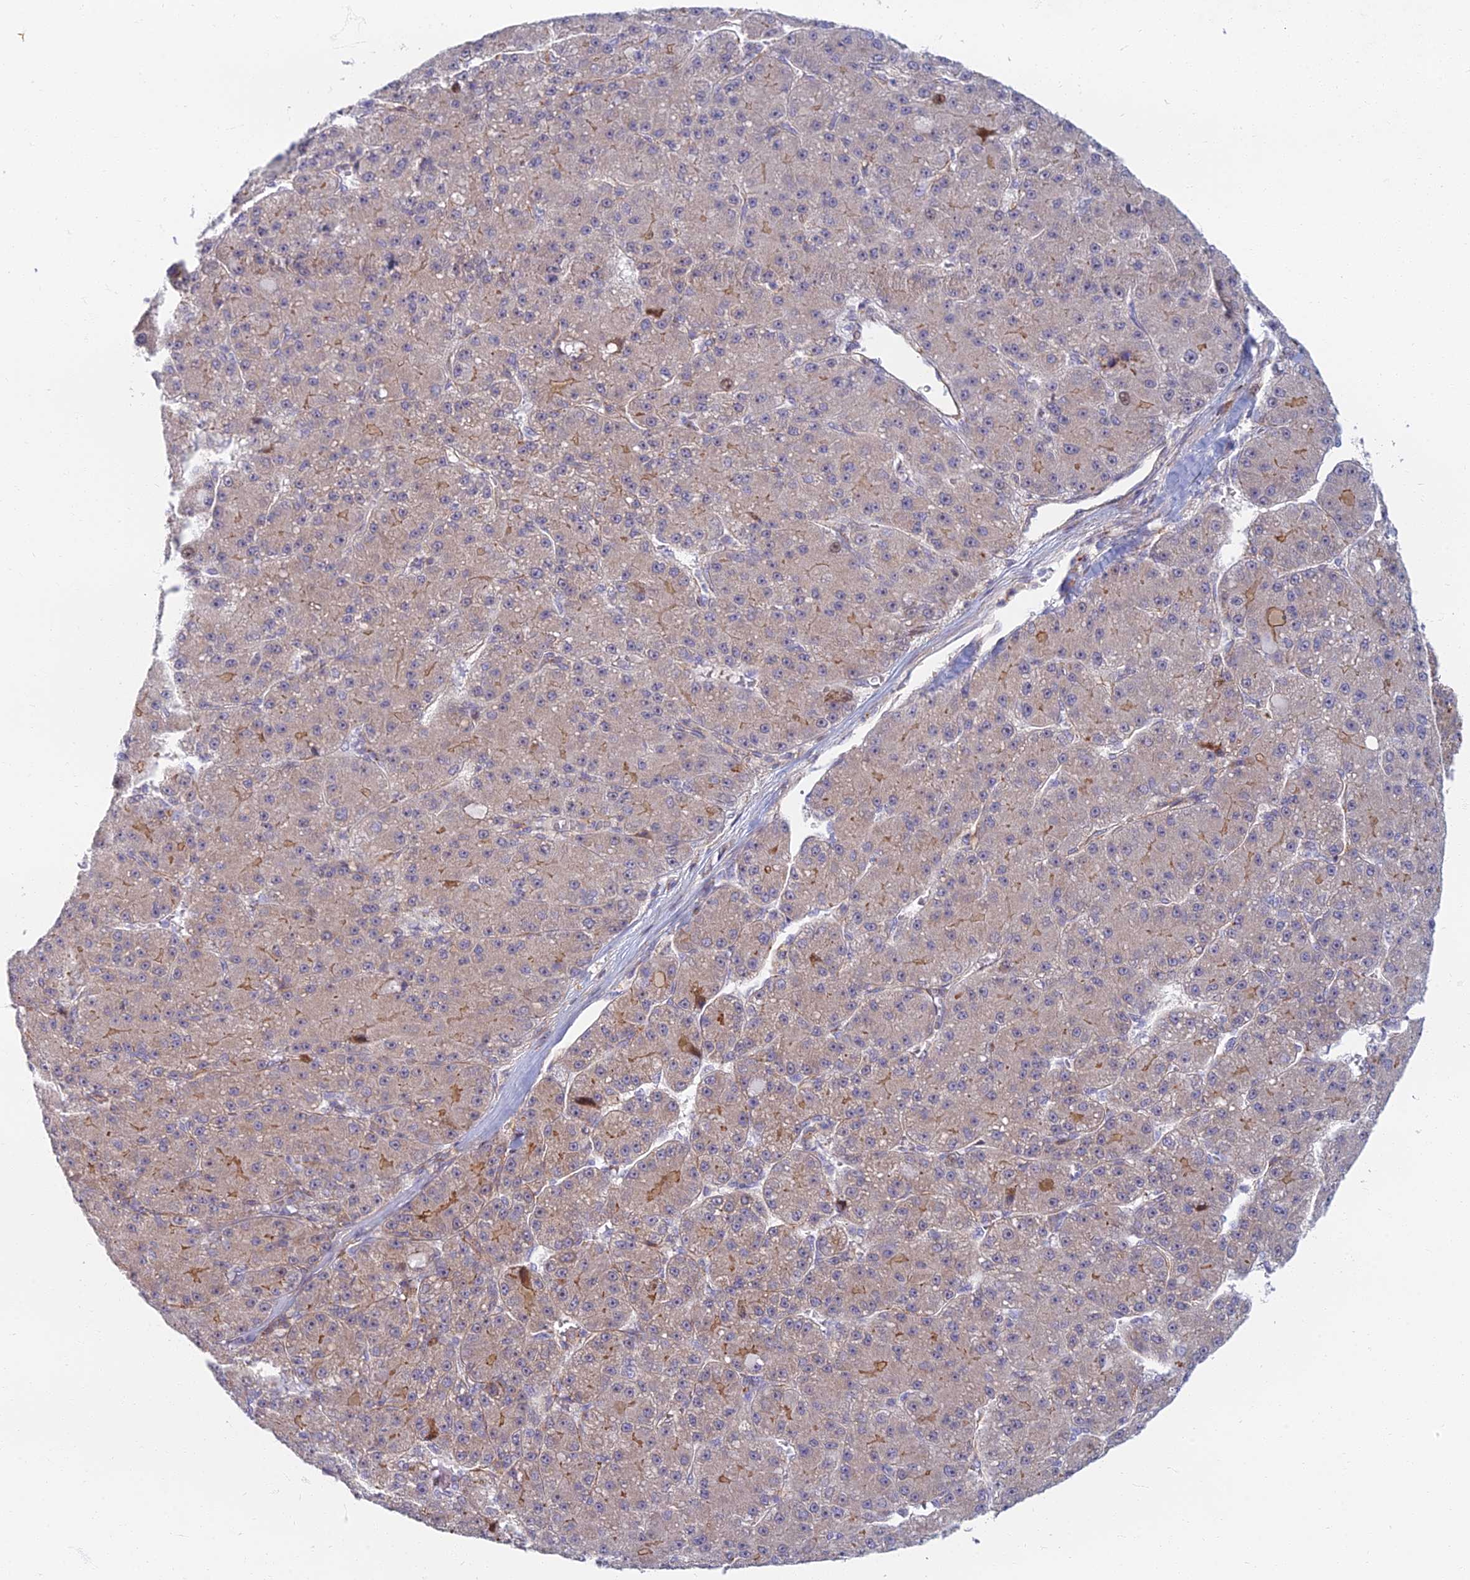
{"staining": {"intensity": "weak", "quantity": "25%-75%", "location": "cytoplasmic/membranous"}, "tissue": "liver cancer", "cell_type": "Tumor cells", "image_type": "cancer", "snomed": [{"axis": "morphology", "description": "Carcinoma, Hepatocellular, NOS"}, {"axis": "topography", "description": "Liver"}], "caption": "The histopathology image exhibits immunohistochemical staining of liver cancer (hepatocellular carcinoma). There is weak cytoplasmic/membranous positivity is present in approximately 25%-75% of tumor cells.", "gene": "C15orf40", "patient": {"sex": "male", "age": 67}}